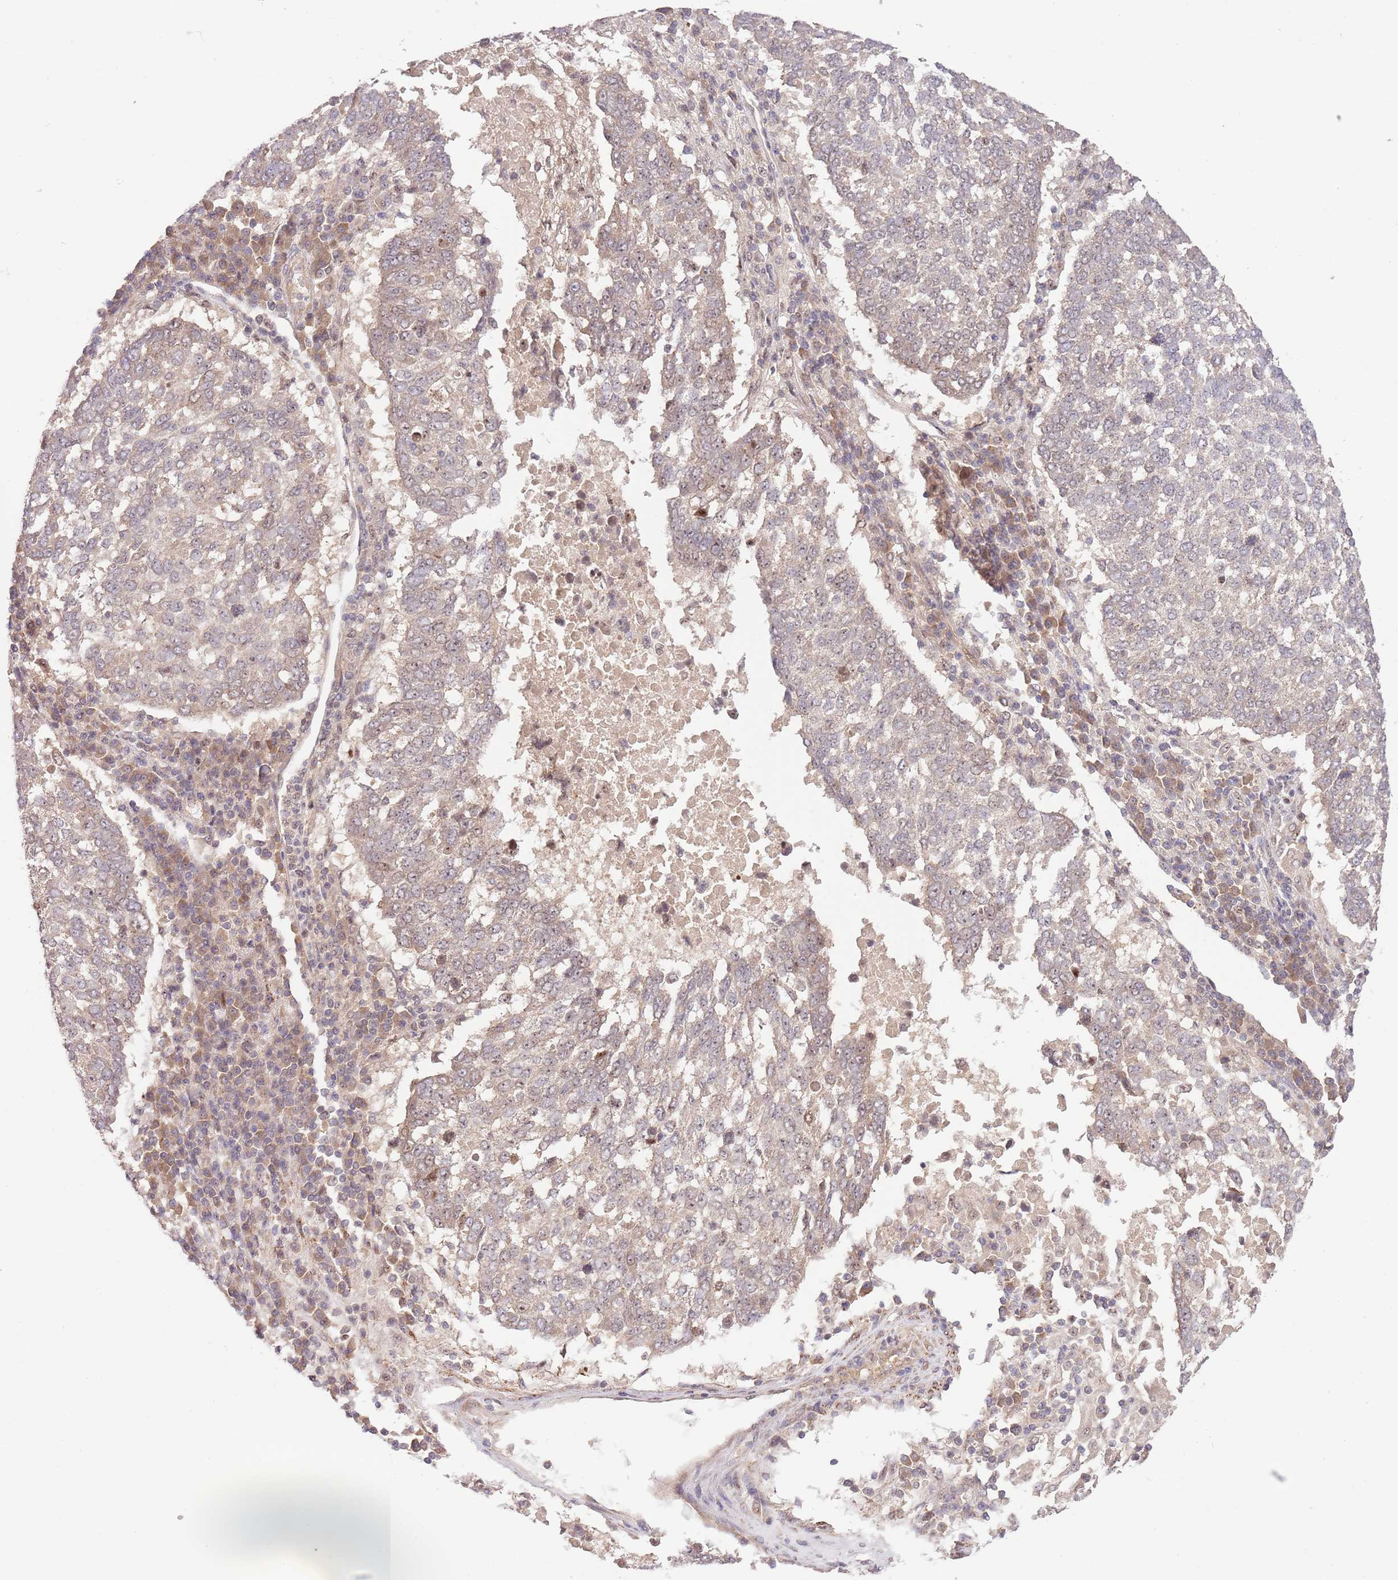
{"staining": {"intensity": "moderate", "quantity": "<25%", "location": "cytoplasmic/membranous,nuclear"}, "tissue": "lung cancer", "cell_type": "Tumor cells", "image_type": "cancer", "snomed": [{"axis": "morphology", "description": "Squamous cell carcinoma, NOS"}, {"axis": "topography", "description": "Lung"}], "caption": "High-magnification brightfield microscopy of lung cancer stained with DAB (3,3'-diaminobenzidine) (brown) and counterstained with hematoxylin (blue). tumor cells exhibit moderate cytoplasmic/membranous and nuclear expression is appreciated in approximately<25% of cells. (IHC, brightfield microscopy, high magnification).", "gene": "CHD1", "patient": {"sex": "male", "age": 73}}